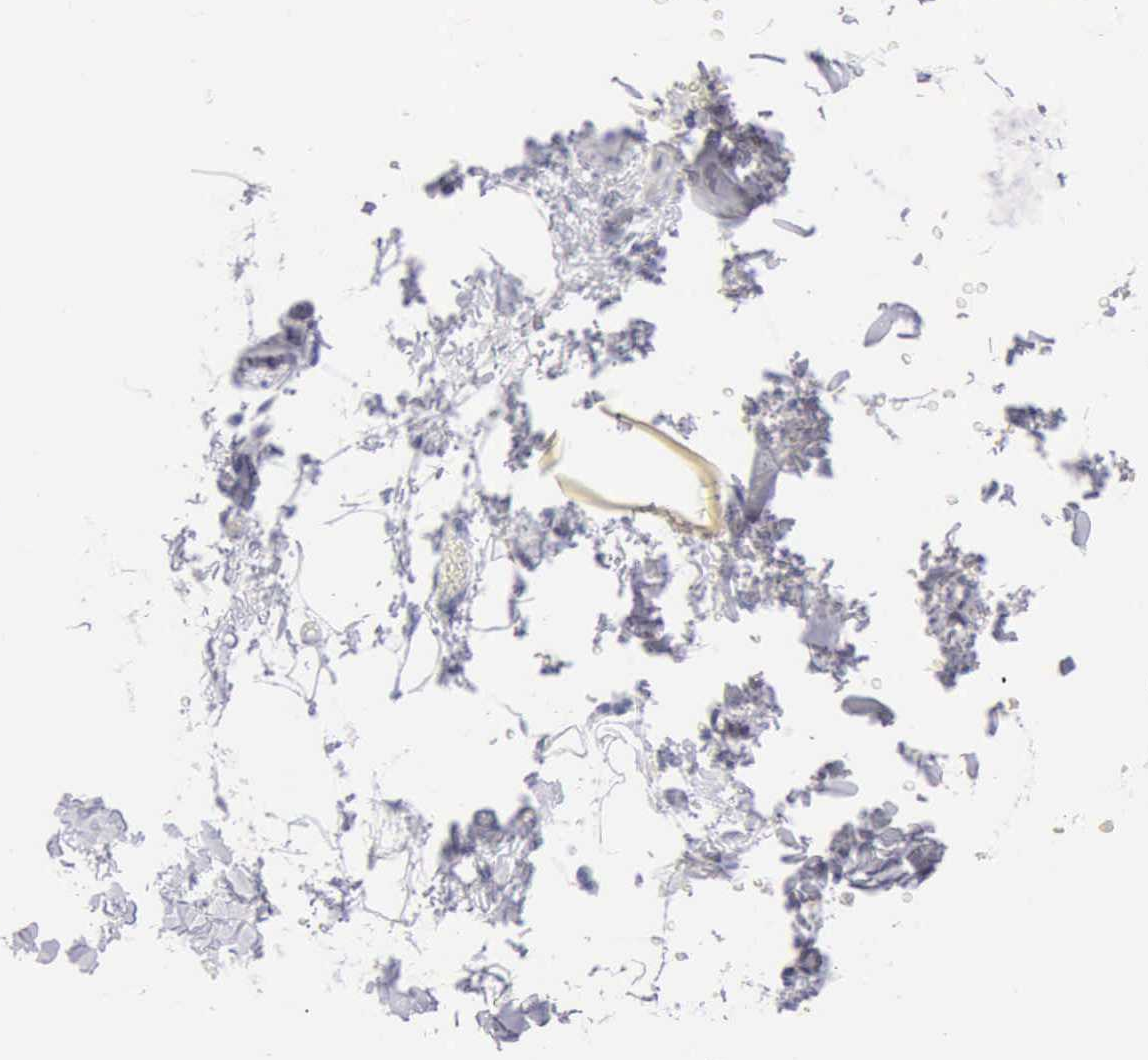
{"staining": {"intensity": "negative", "quantity": "none", "location": "none"}, "tissue": "adipose tissue", "cell_type": "Adipocytes", "image_type": "normal", "snomed": [{"axis": "morphology", "description": "Normal tissue, NOS"}, {"axis": "topography", "description": "Soft tissue"}], "caption": "This is an immunohistochemistry (IHC) photomicrograph of benign human adipose tissue. There is no expression in adipocytes.", "gene": "KRT10", "patient": {"sex": "male", "age": 72}}